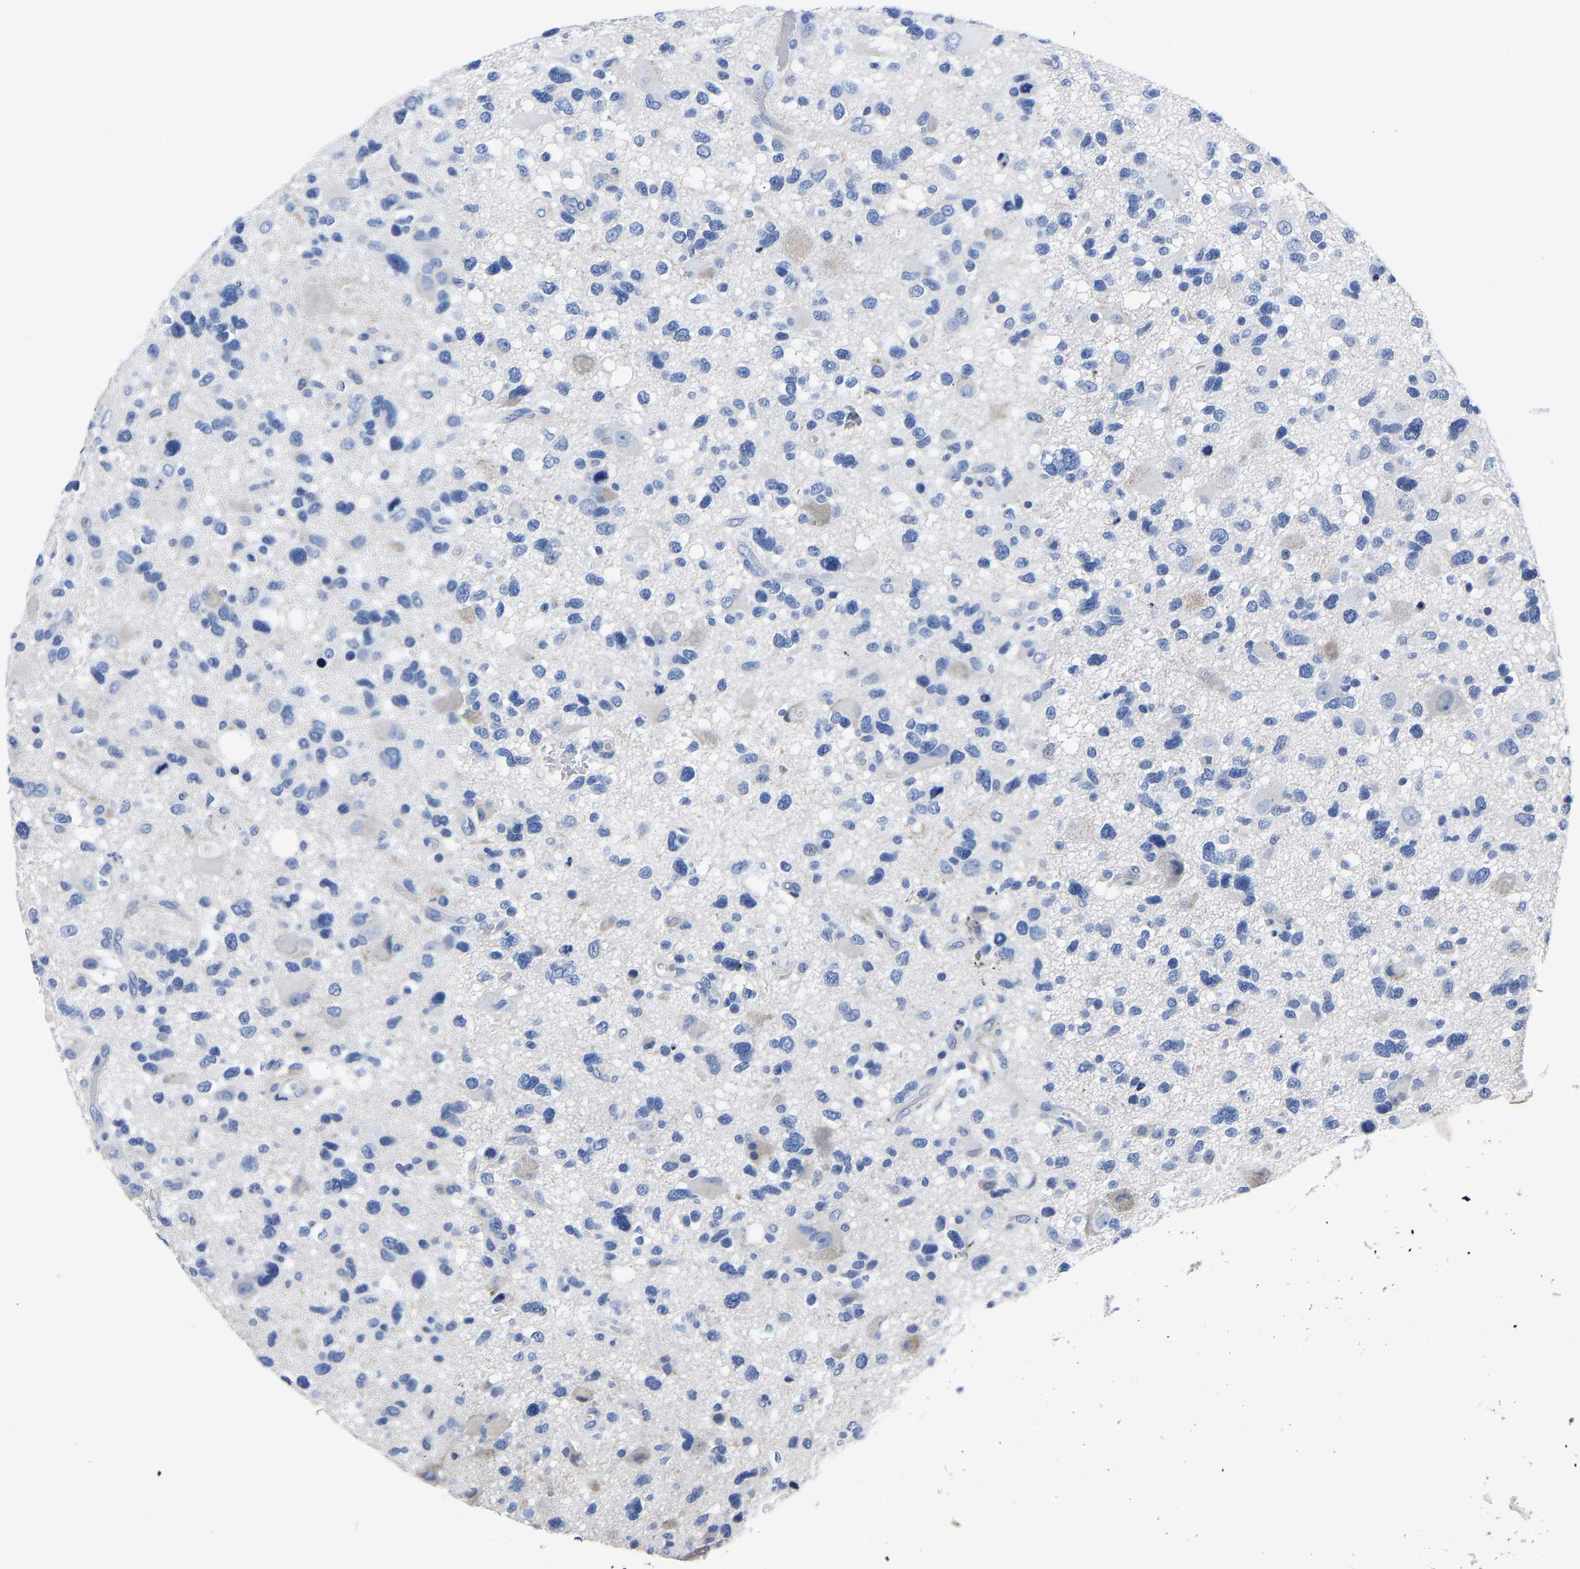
{"staining": {"intensity": "negative", "quantity": "none", "location": "none"}, "tissue": "glioma", "cell_type": "Tumor cells", "image_type": "cancer", "snomed": [{"axis": "morphology", "description": "Glioma, malignant, High grade"}, {"axis": "topography", "description": "Brain"}], "caption": "A high-resolution histopathology image shows immunohistochemistry staining of malignant glioma (high-grade), which reveals no significant staining in tumor cells. Nuclei are stained in blue.", "gene": "MOV10L1", "patient": {"sex": "male", "age": 33}}